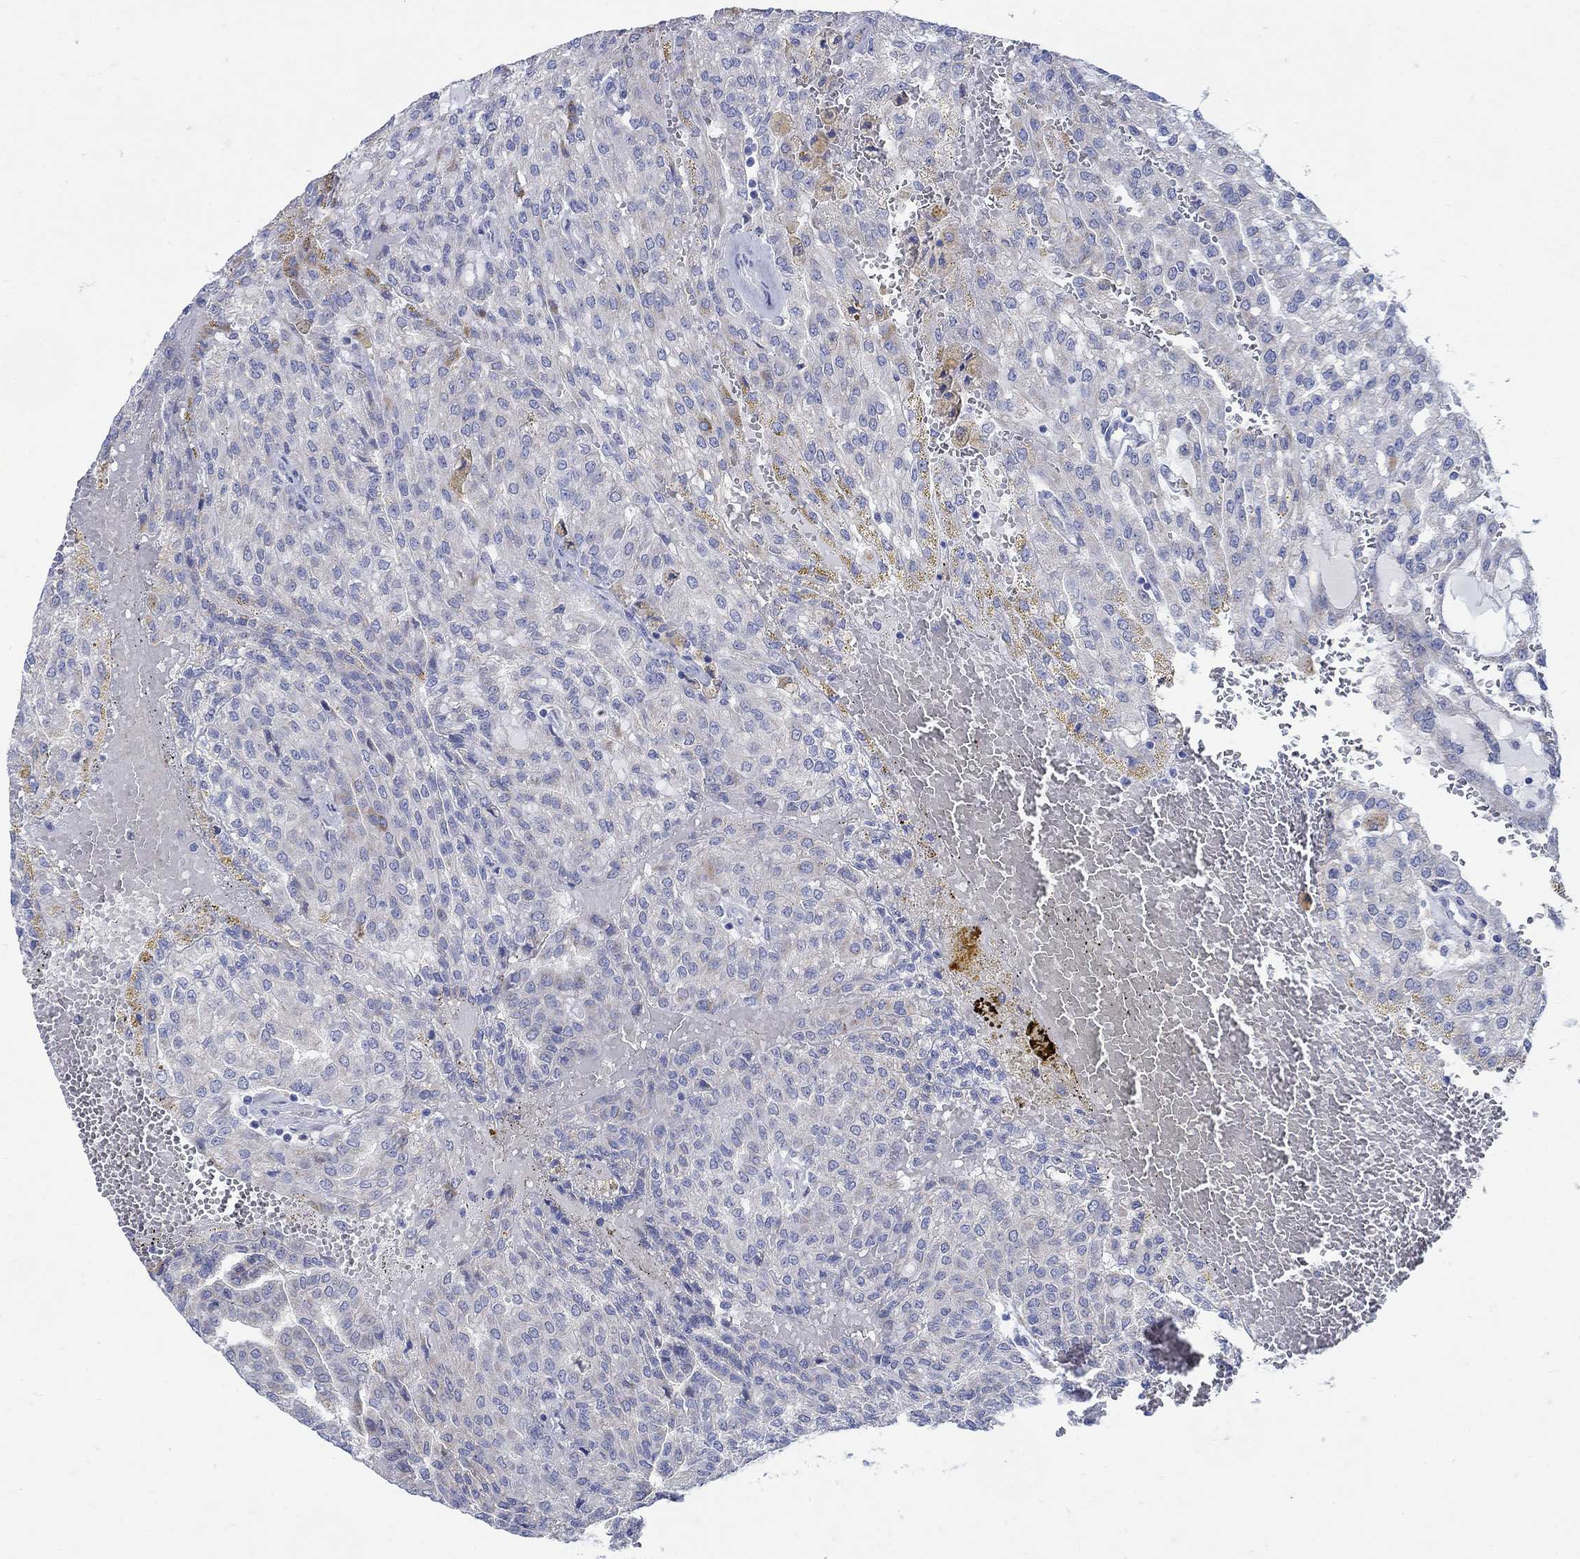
{"staining": {"intensity": "negative", "quantity": "none", "location": "none"}, "tissue": "renal cancer", "cell_type": "Tumor cells", "image_type": "cancer", "snomed": [{"axis": "morphology", "description": "Adenocarcinoma, NOS"}, {"axis": "topography", "description": "Kidney"}], "caption": "A histopathology image of human renal adenocarcinoma is negative for staining in tumor cells.", "gene": "ZDHHC14", "patient": {"sex": "male", "age": 63}}